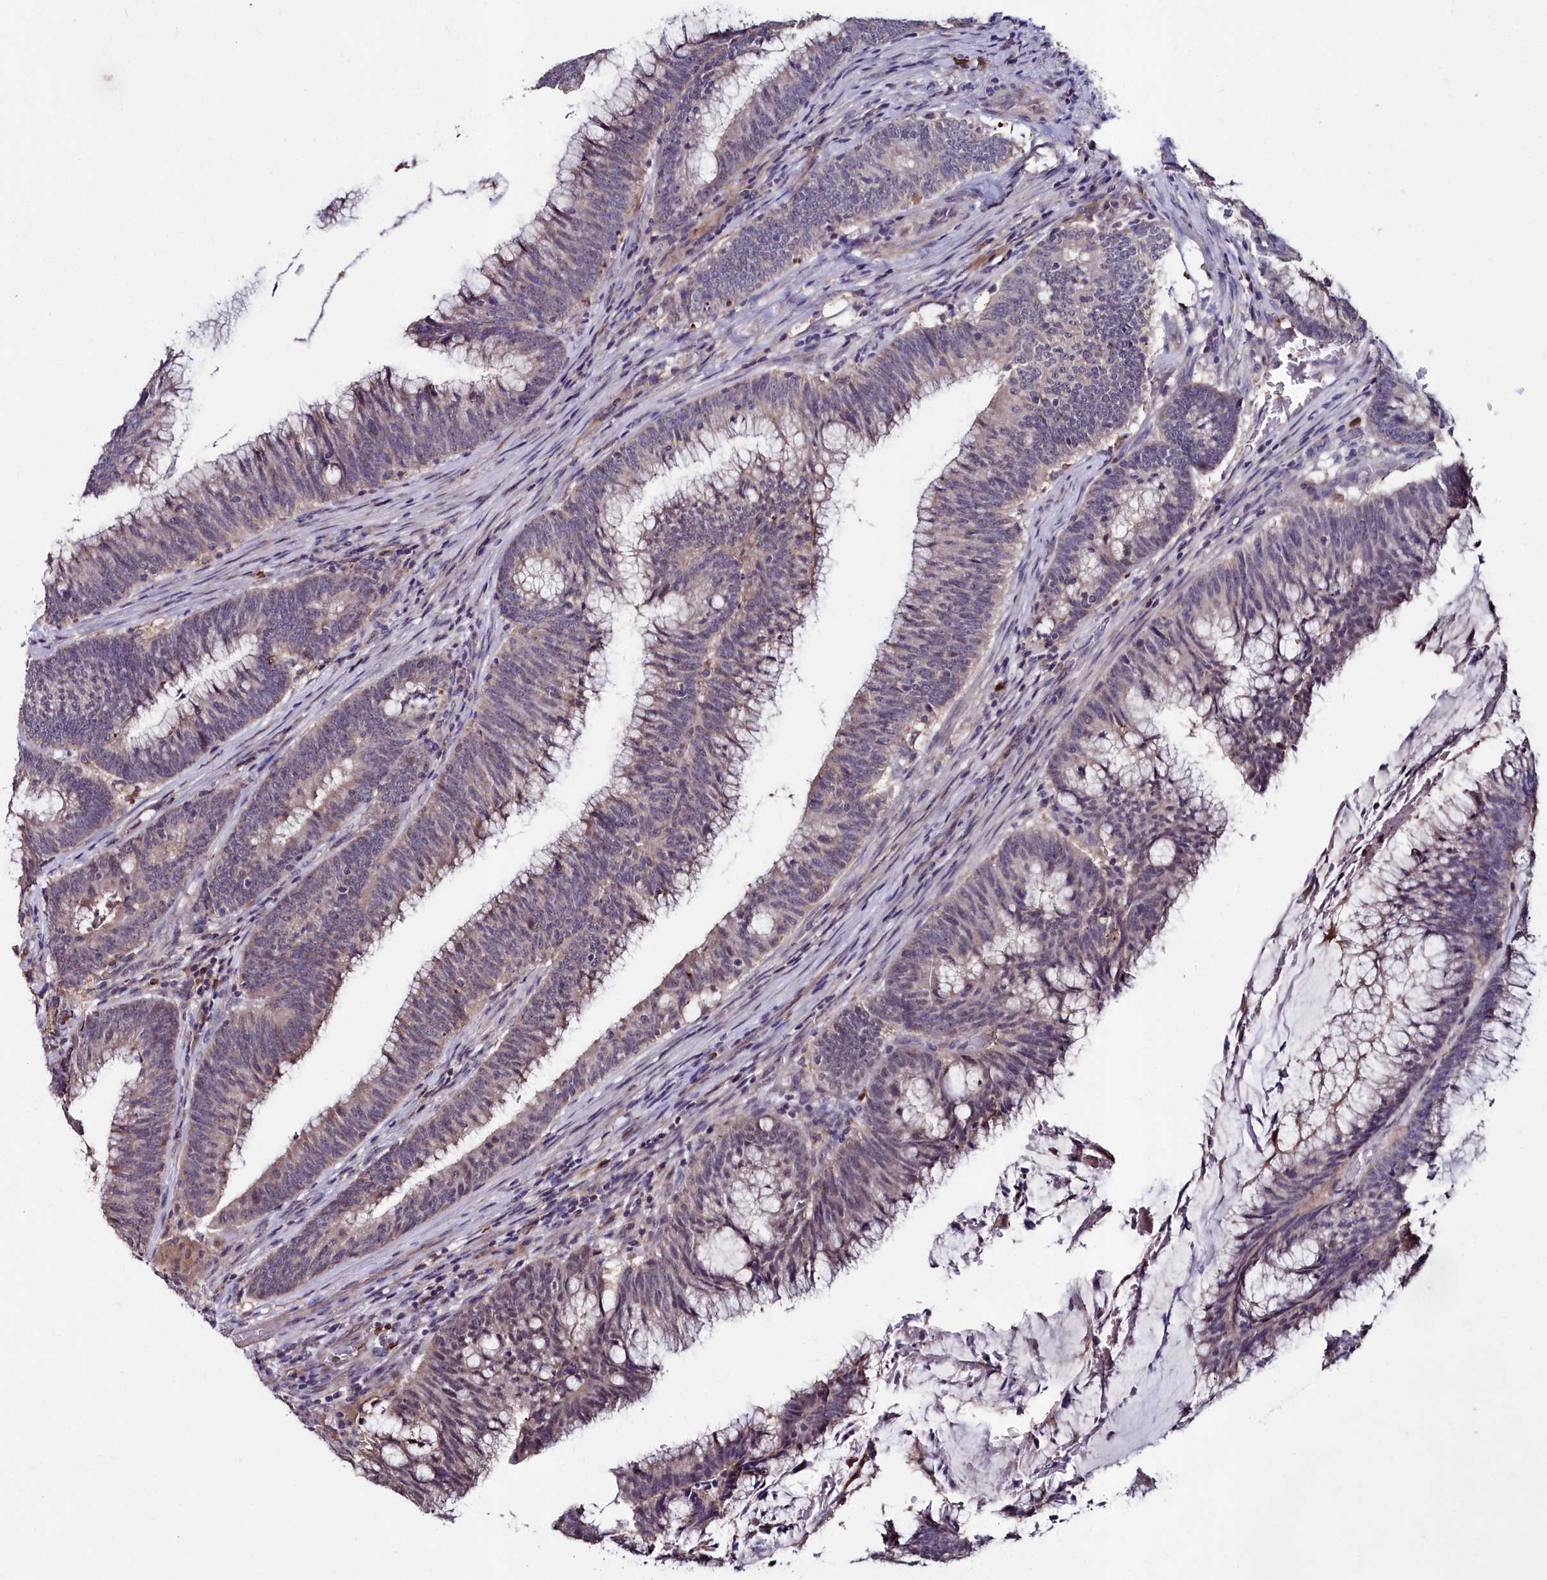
{"staining": {"intensity": "negative", "quantity": "none", "location": "none"}, "tissue": "colorectal cancer", "cell_type": "Tumor cells", "image_type": "cancer", "snomed": [{"axis": "morphology", "description": "Adenocarcinoma, NOS"}, {"axis": "topography", "description": "Rectum"}], "caption": "The immunohistochemistry (IHC) histopathology image has no significant expression in tumor cells of colorectal cancer (adenocarcinoma) tissue. Brightfield microscopy of immunohistochemistry (IHC) stained with DAB (brown) and hematoxylin (blue), captured at high magnification.", "gene": "AMBRA1", "patient": {"sex": "female", "age": 77}}